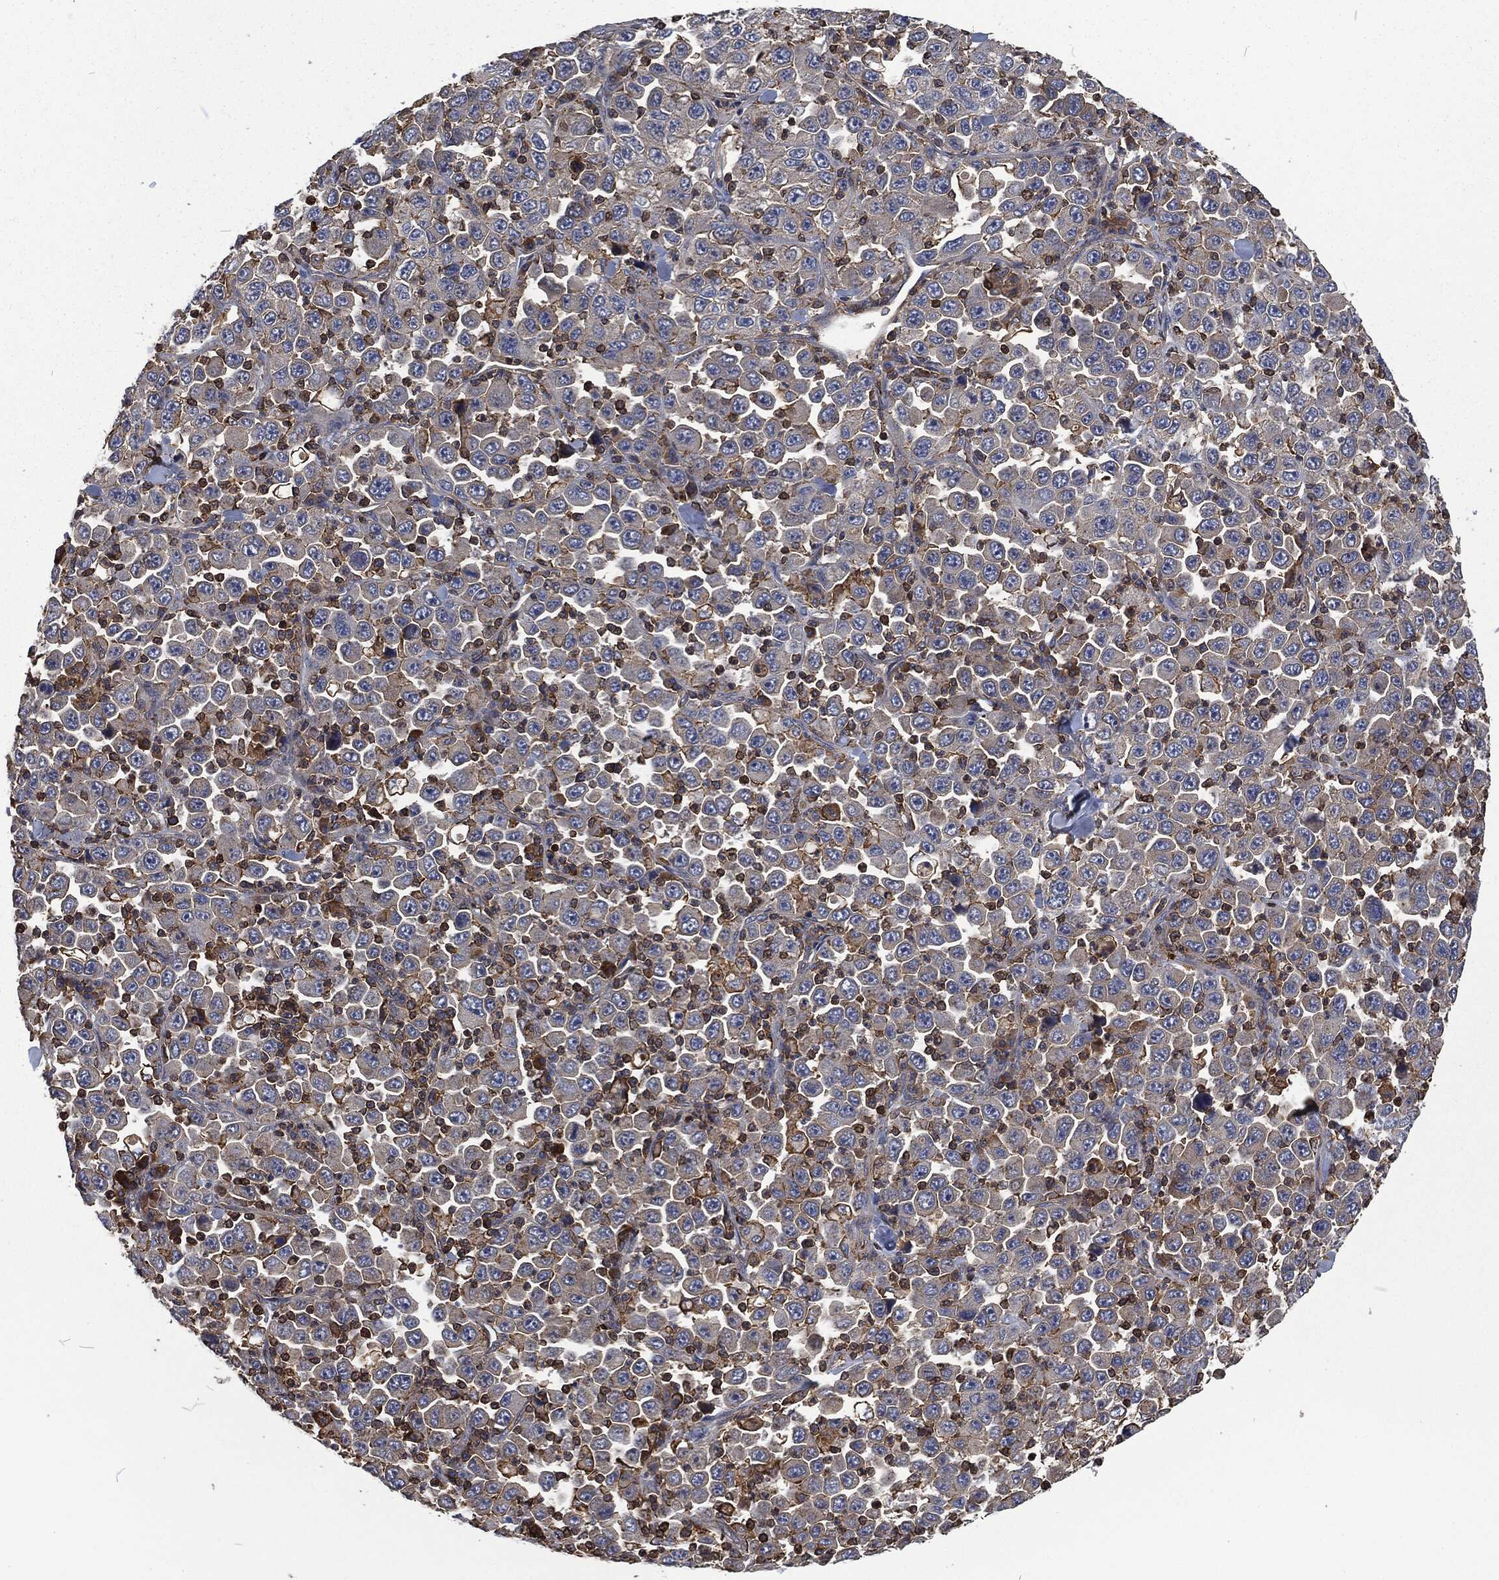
{"staining": {"intensity": "negative", "quantity": "none", "location": "none"}, "tissue": "stomach cancer", "cell_type": "Tumor cells", "image_type": "cancer", "snomed": [{"axis": "morphology", "description": "Normal tissue, NOS"}, {"axis": "morphology", "description": "Adenocarcinoma, NOS"}, {"axis": "topography", "description": "Stomach, upper"}, {"axis": "topography", "description": "Stomach"}], "caption": "This is an immunohistochemistry histopathology image of stomach cancer (adenocarcinoma). There is no positivity in tumor cells.", "gene": "LGALS9", "patient": {"sex": "male", "age": 59}}